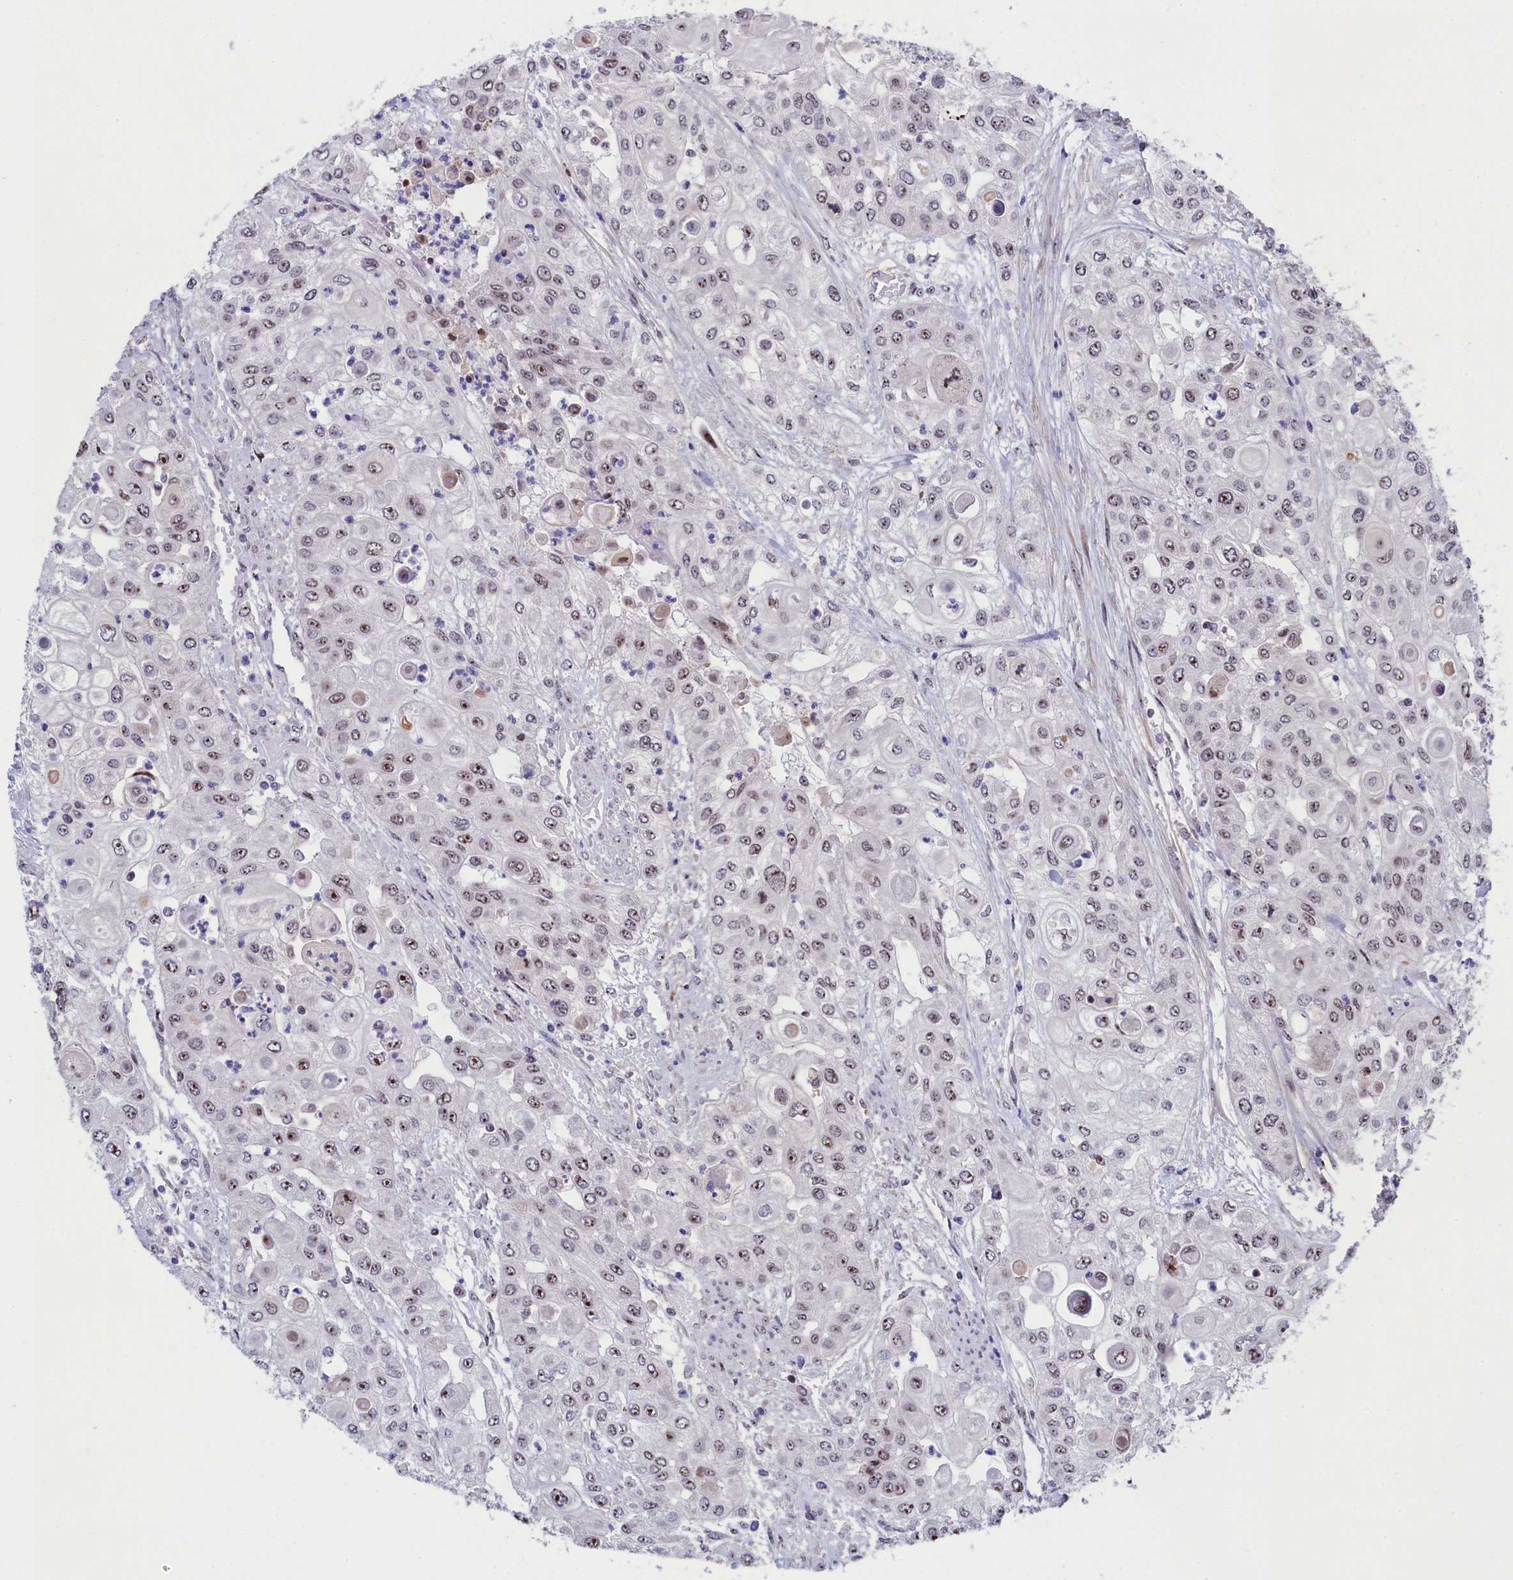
{"staining": {"intensity": "moderate", "quantity": ">75%", "location": "nuclear"}, "tissue": "urothelial cancer", "cell_type": "Tumor cells", "image_type": "cancer", "snomed": [{"axis": "morphology", "description": "Urothelial carcinoma, High grade"}, {"axis": "topography", "description": "Urinary bladder"}], "caption": "Immunohistochemistry (DAB (3,3'-diaminobenzidine)) staining of urothelial cancer shows moderate nuclear protein positivity in about >75% of tumor cells. The protein of interest is stained brown, and the nuclei are stained in blue (DAB (3,3'-diaminobenzidine) IHC with brightfield microscopy, high magnification).", "gene": "PPAN", "patient": {"sex": "female", "age": 79}}